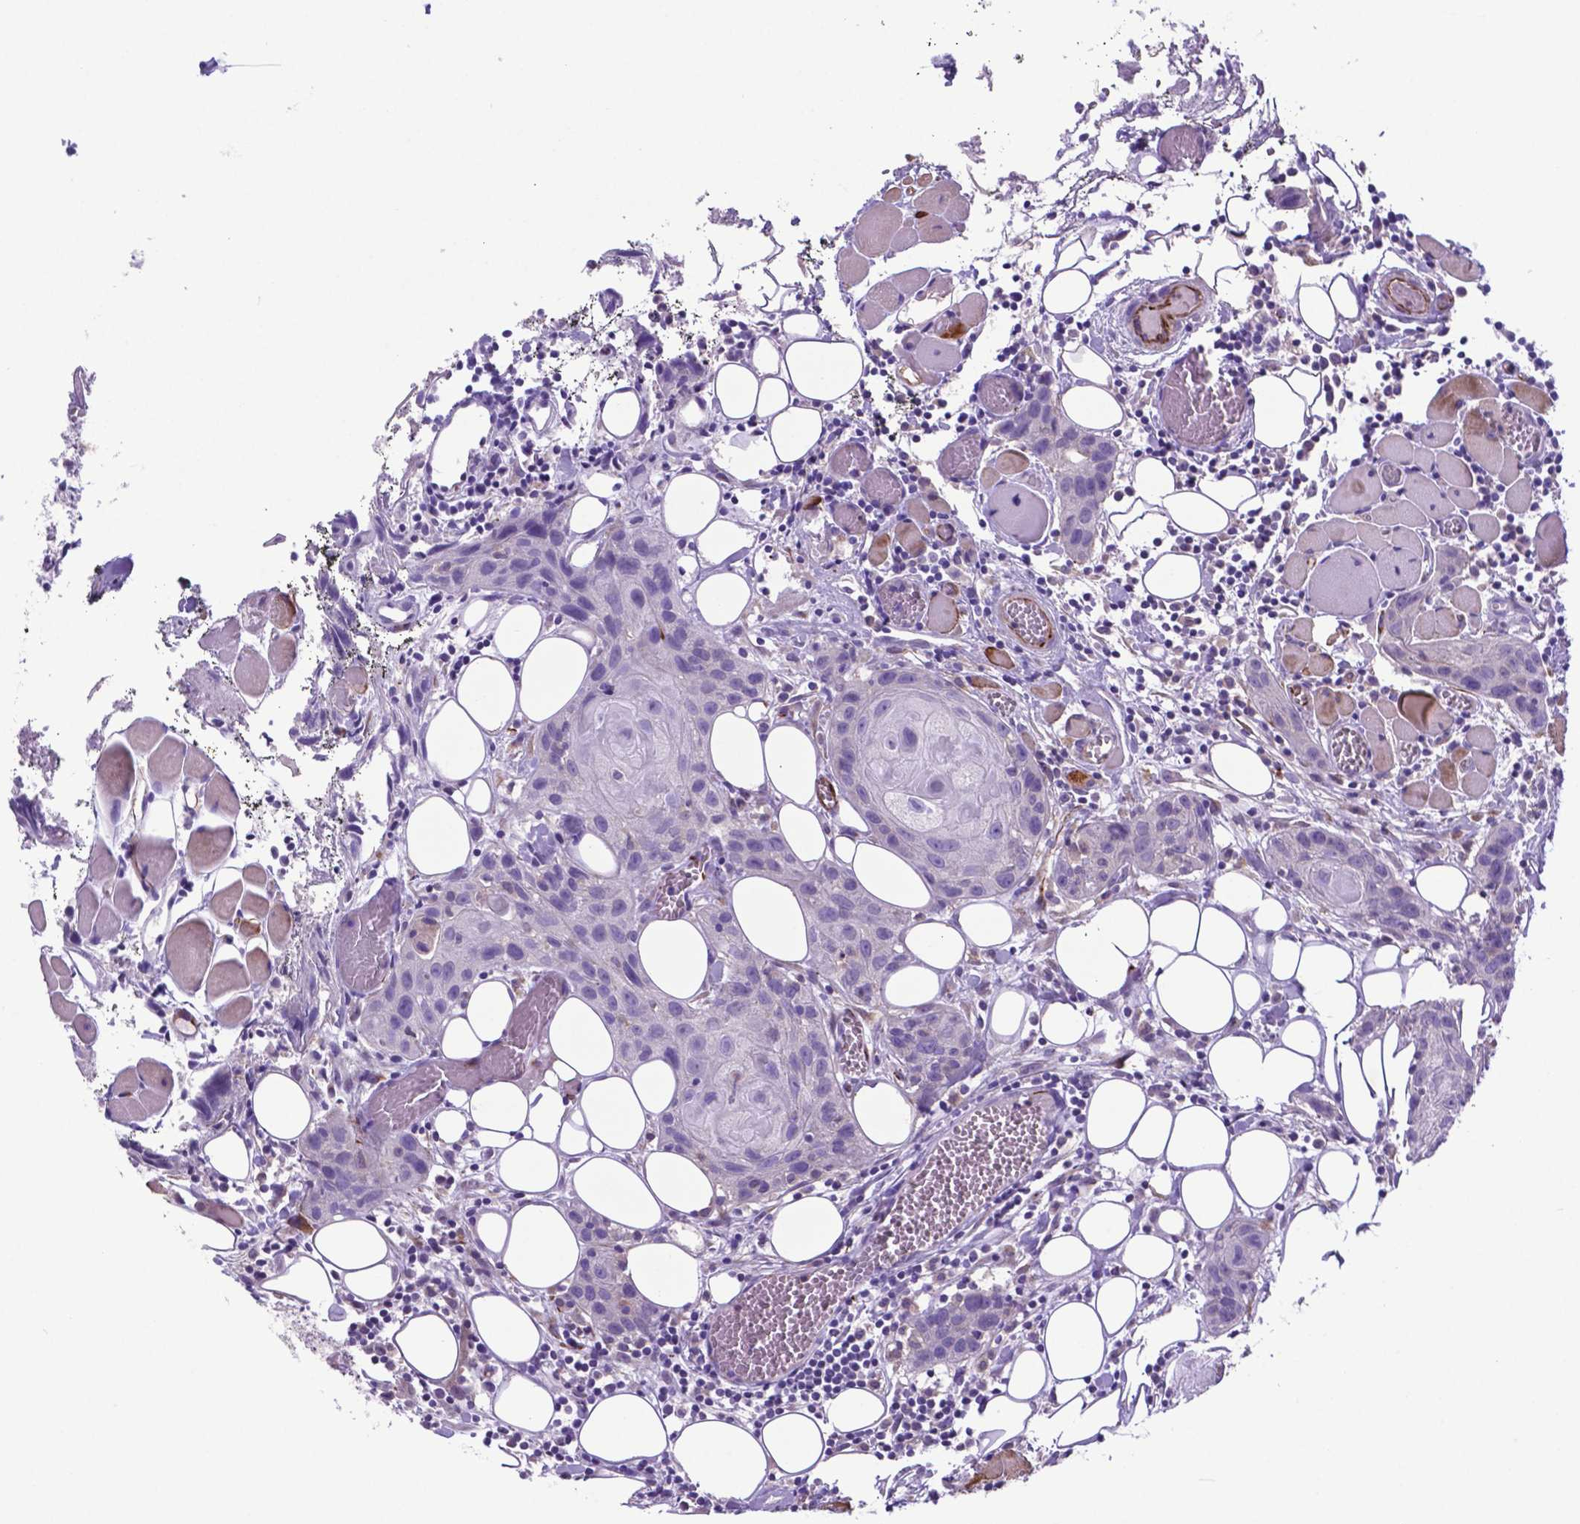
{"staining": {"intensity": "negative", "quantity": "none", "location": "none"}, "tissue": "head and neck cancer", "cell_type": "Tumor cells", "image_type": "cancer", "snomed": [{"axis": "morphology", "description": "Squamous cell carcinoma, NOS"}, {"axis": "topography", "description": "Oral tissue"}, {"axis": "topography", "description": "Head-Neck"}], "caption": "Image shows no protein positivity in tumor cells of head and neck cancer tissue.", "gene": "LZTR1", "patient": {"sex": "male", "age": 58}}